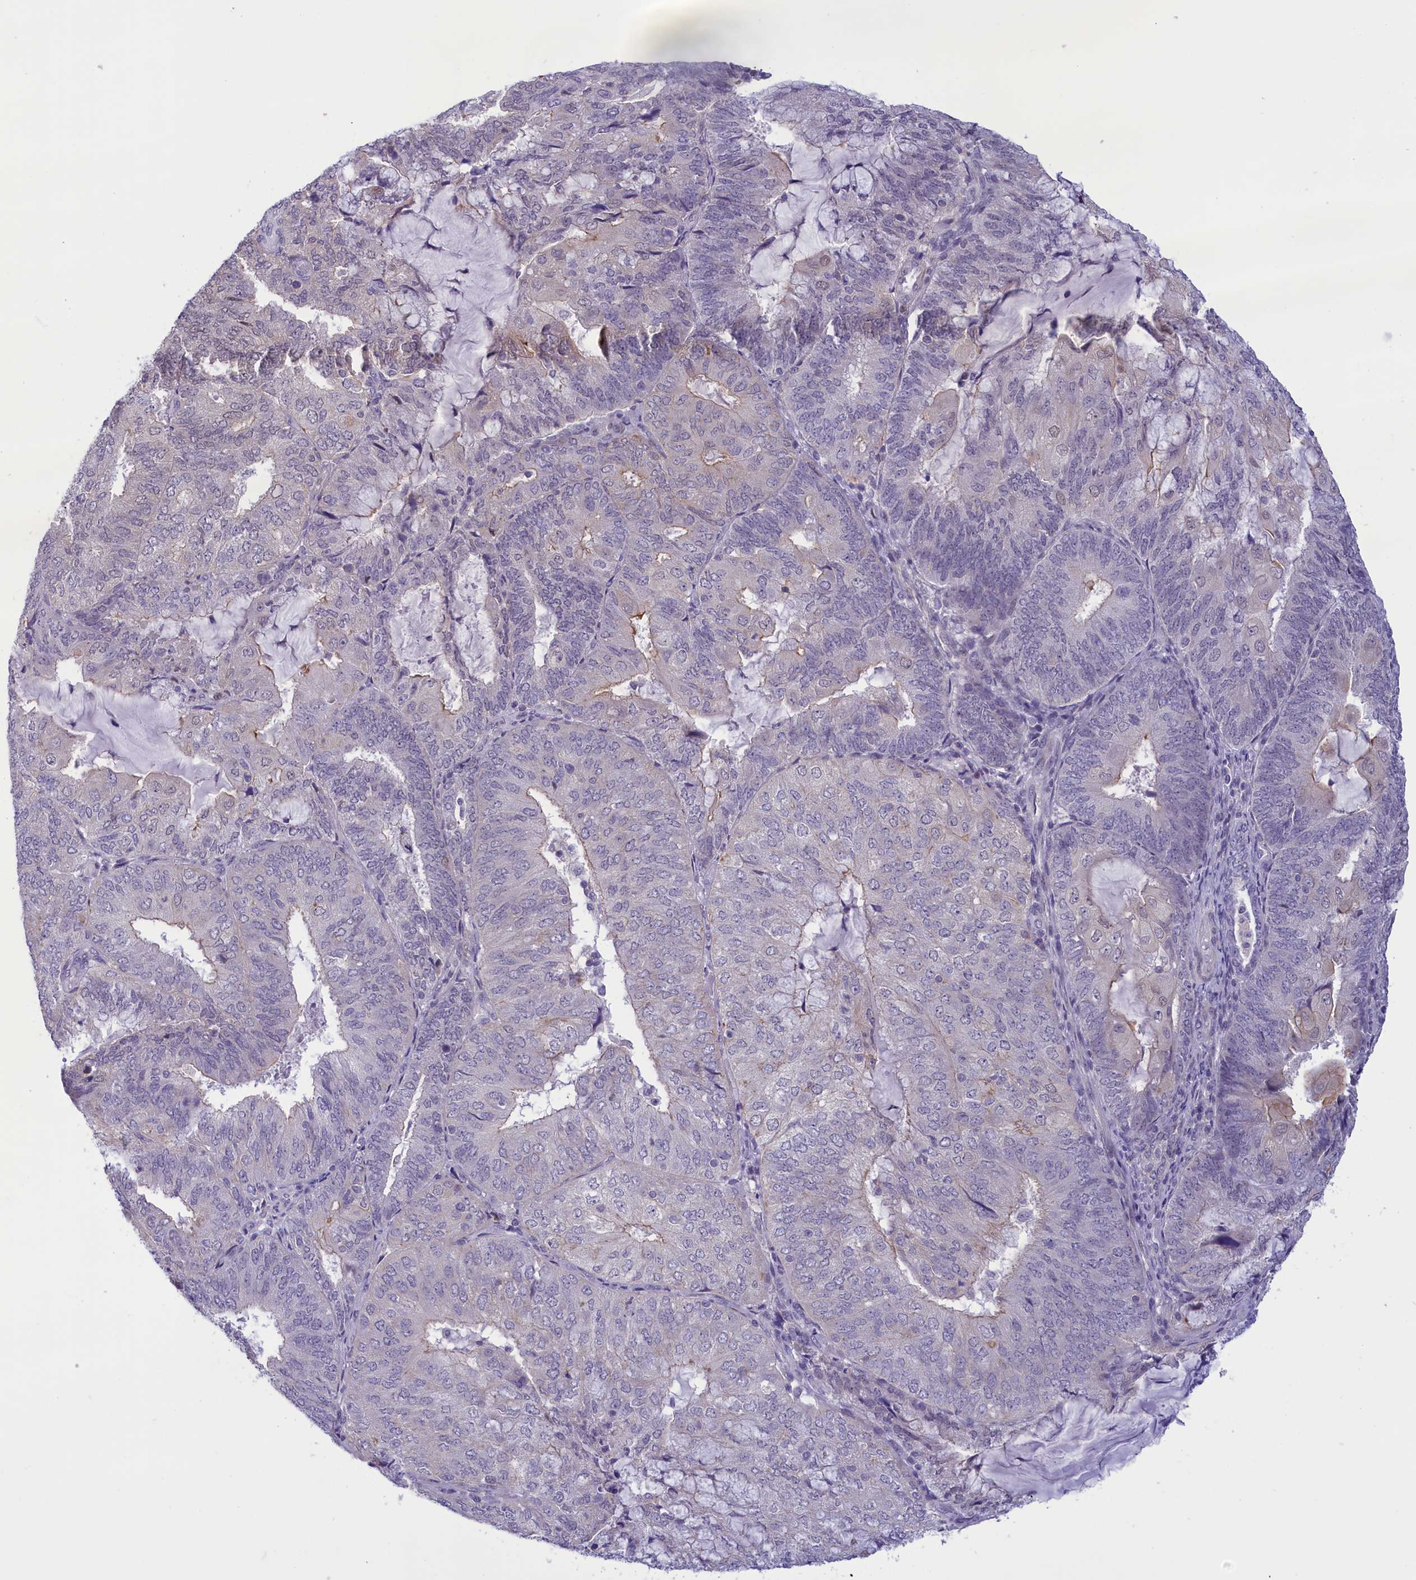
{"staining": {"intensity": "negative", "quantity": "none", "location": "none"}, "tissue": "endometrial cancer", "cell_type": "Tumor cells", "image_type": "cancer", "snomed": [{"axis": "morphology", "description": "Adenocarcinoma, NOS"}, {"axis": "topography", "description": "Endometrium"}], "caption": "Adenocarcinoma (endometrial) stained for a protein using immunohistochemistry reveals no positivity tumor cells.", "gene": "CORO2A", "patient": {"sex": "female", "age": 81}}